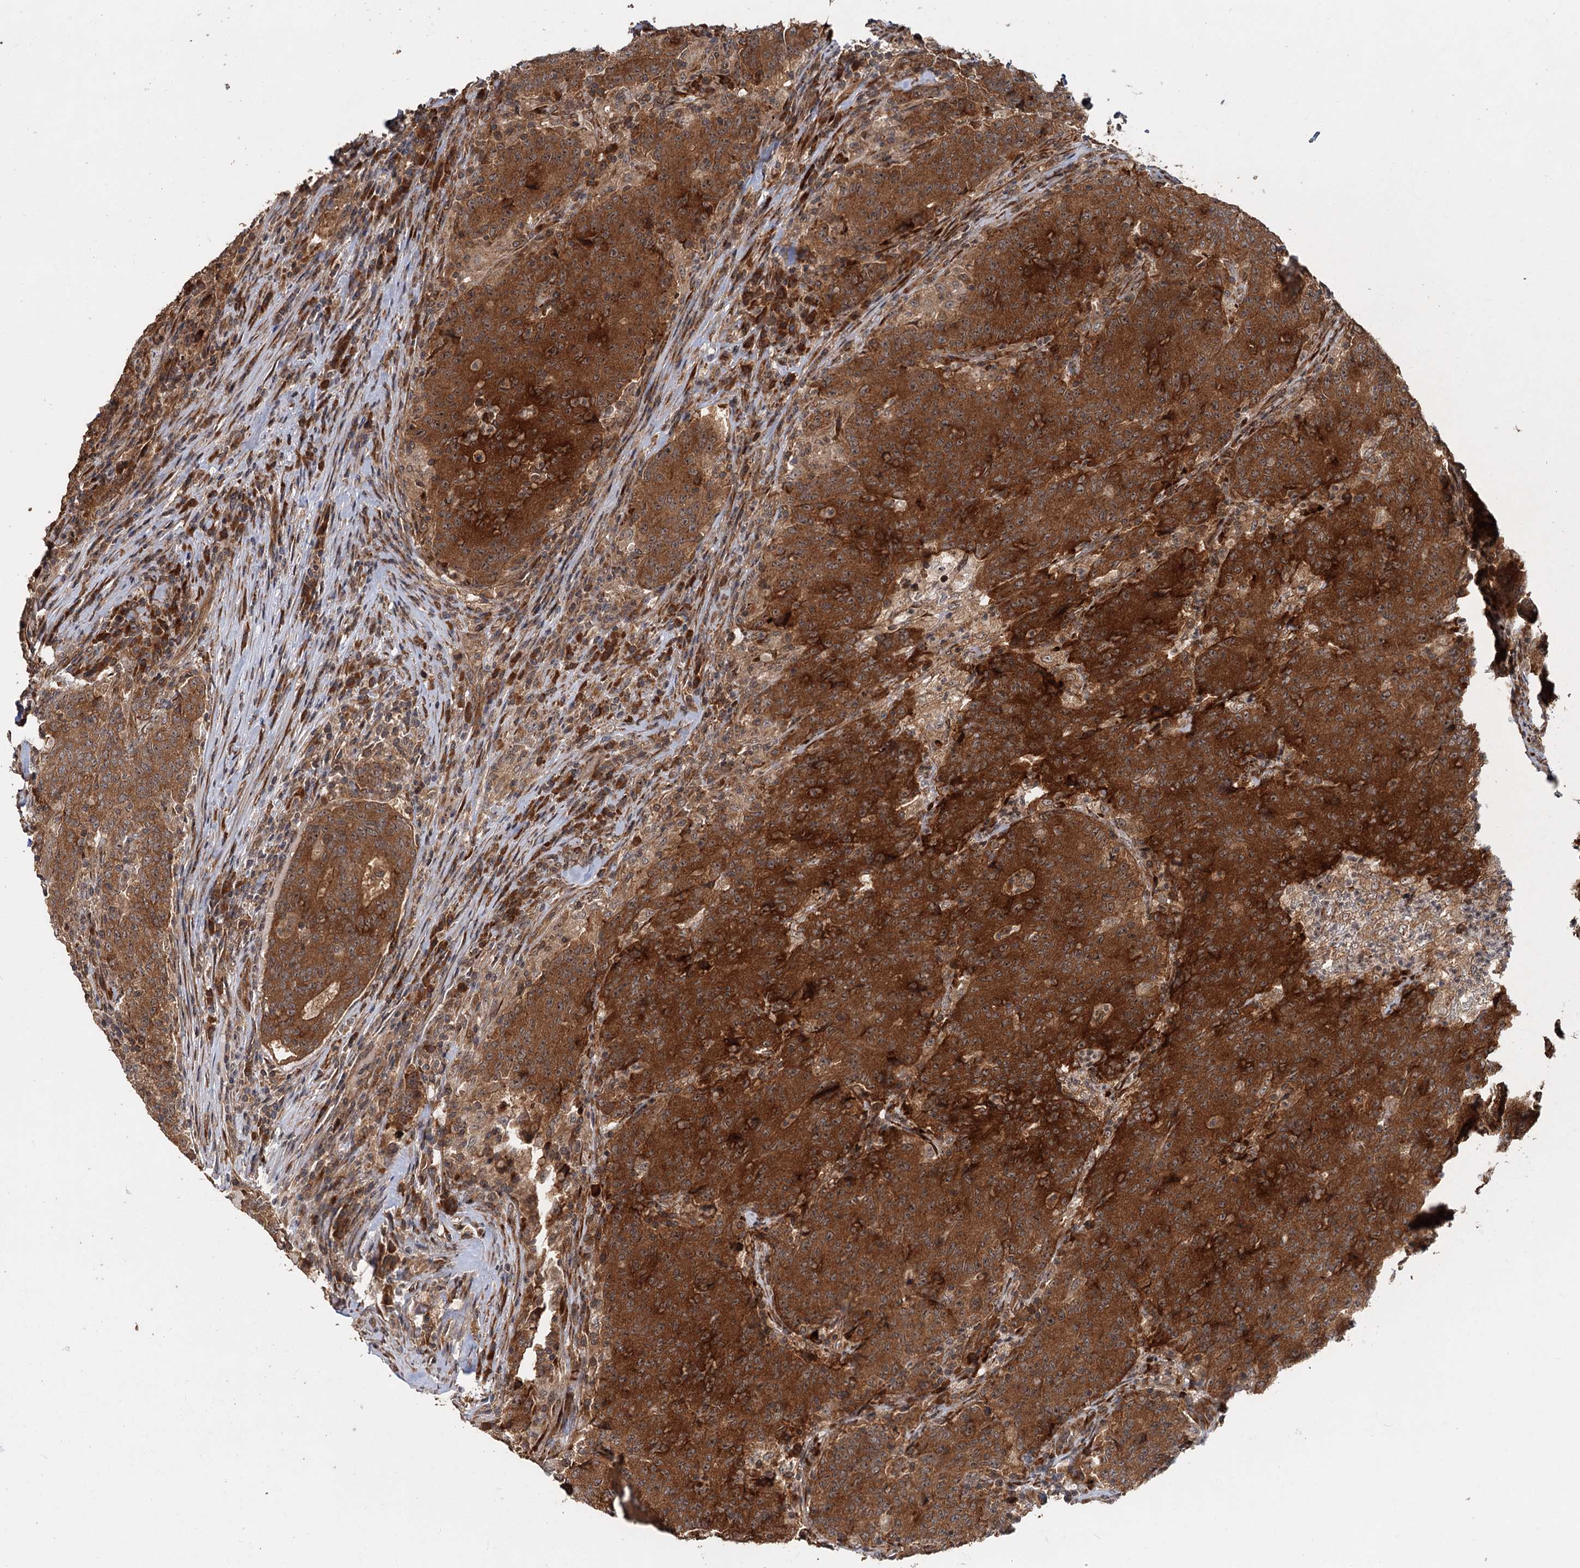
{"staining": {"intensity": "strong", "quantity": ">75%", "location": "cytoplasmic/membranous"}, "tissue": "colorectal cancer", "cell_type": "Tumor cells", "image_type": "cancer", "snomed": [{"axis": "morphology", "description": "Adenocarcinoma, NOS"}, {"axis": "topography", "description": "Colon"}], "caption": "This is a photomicrograph of immunohistochemistry staining of colorectal adenocarcinoma, which shows strong staining in the cytoplasmic/membranous of tumor cells.", "gene": "KANSL2", "patient": {"sex": "female", "age": 75}}